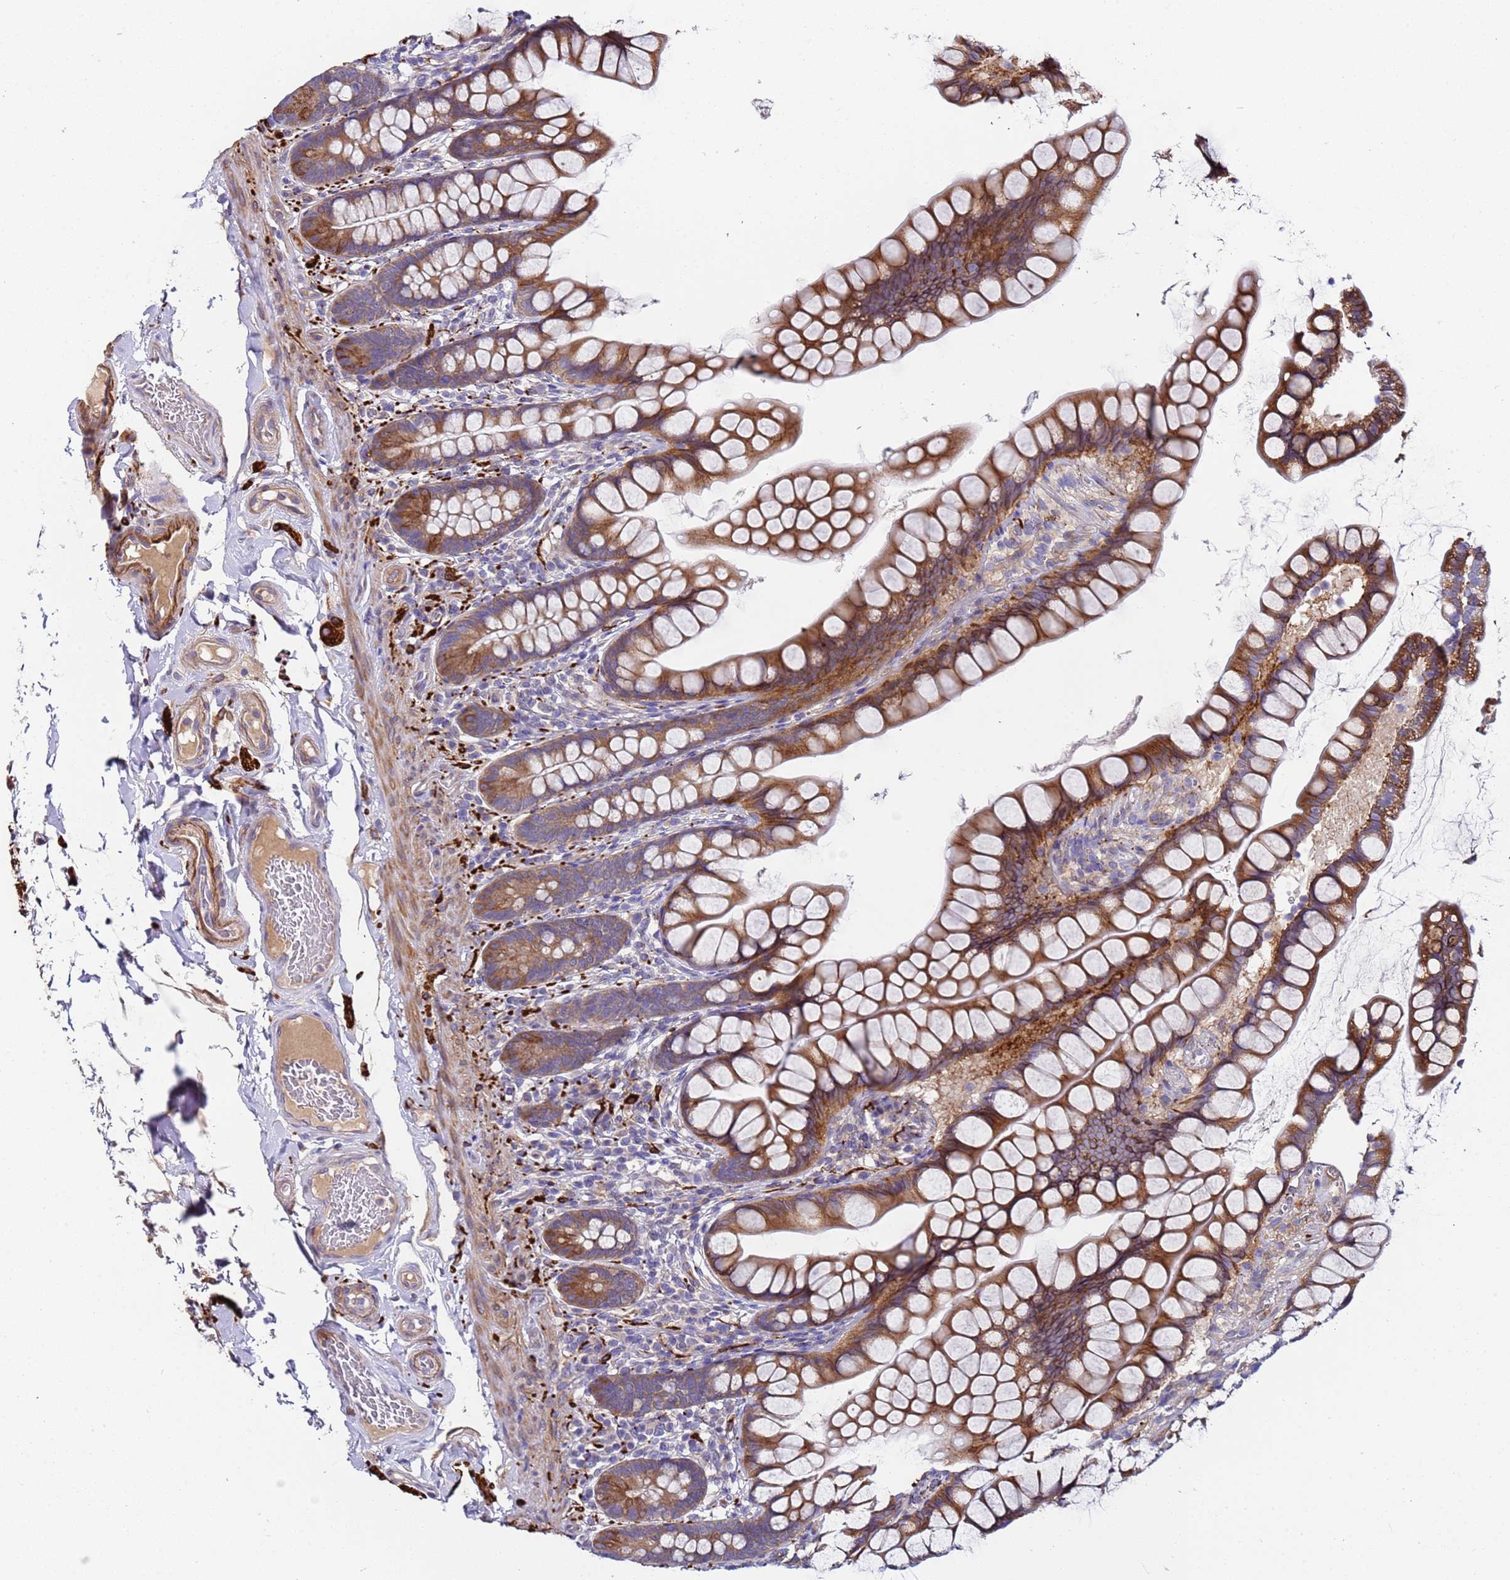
{"staining": {"intensity": "strong", "quantity": ">75%", "location": "cytoplasmic/membranous"}, "tissue": "small intestine", "cell_type": "Glandular cells", "image_type": "normal", "snomed": [{"axis": "morphology", "description": "Normal tissue, NOS"}, {"axis": "topography", "description": "Small intestine"}], "caption": "This micrograph exhibits immunohistochemistry staining of normal human small intestine, with high strong cytoplasmic/membranous staining in approximately >75% of glandular cells.", "gene": "PAQR7", "patient": {"sex": "male", "age": 70}}